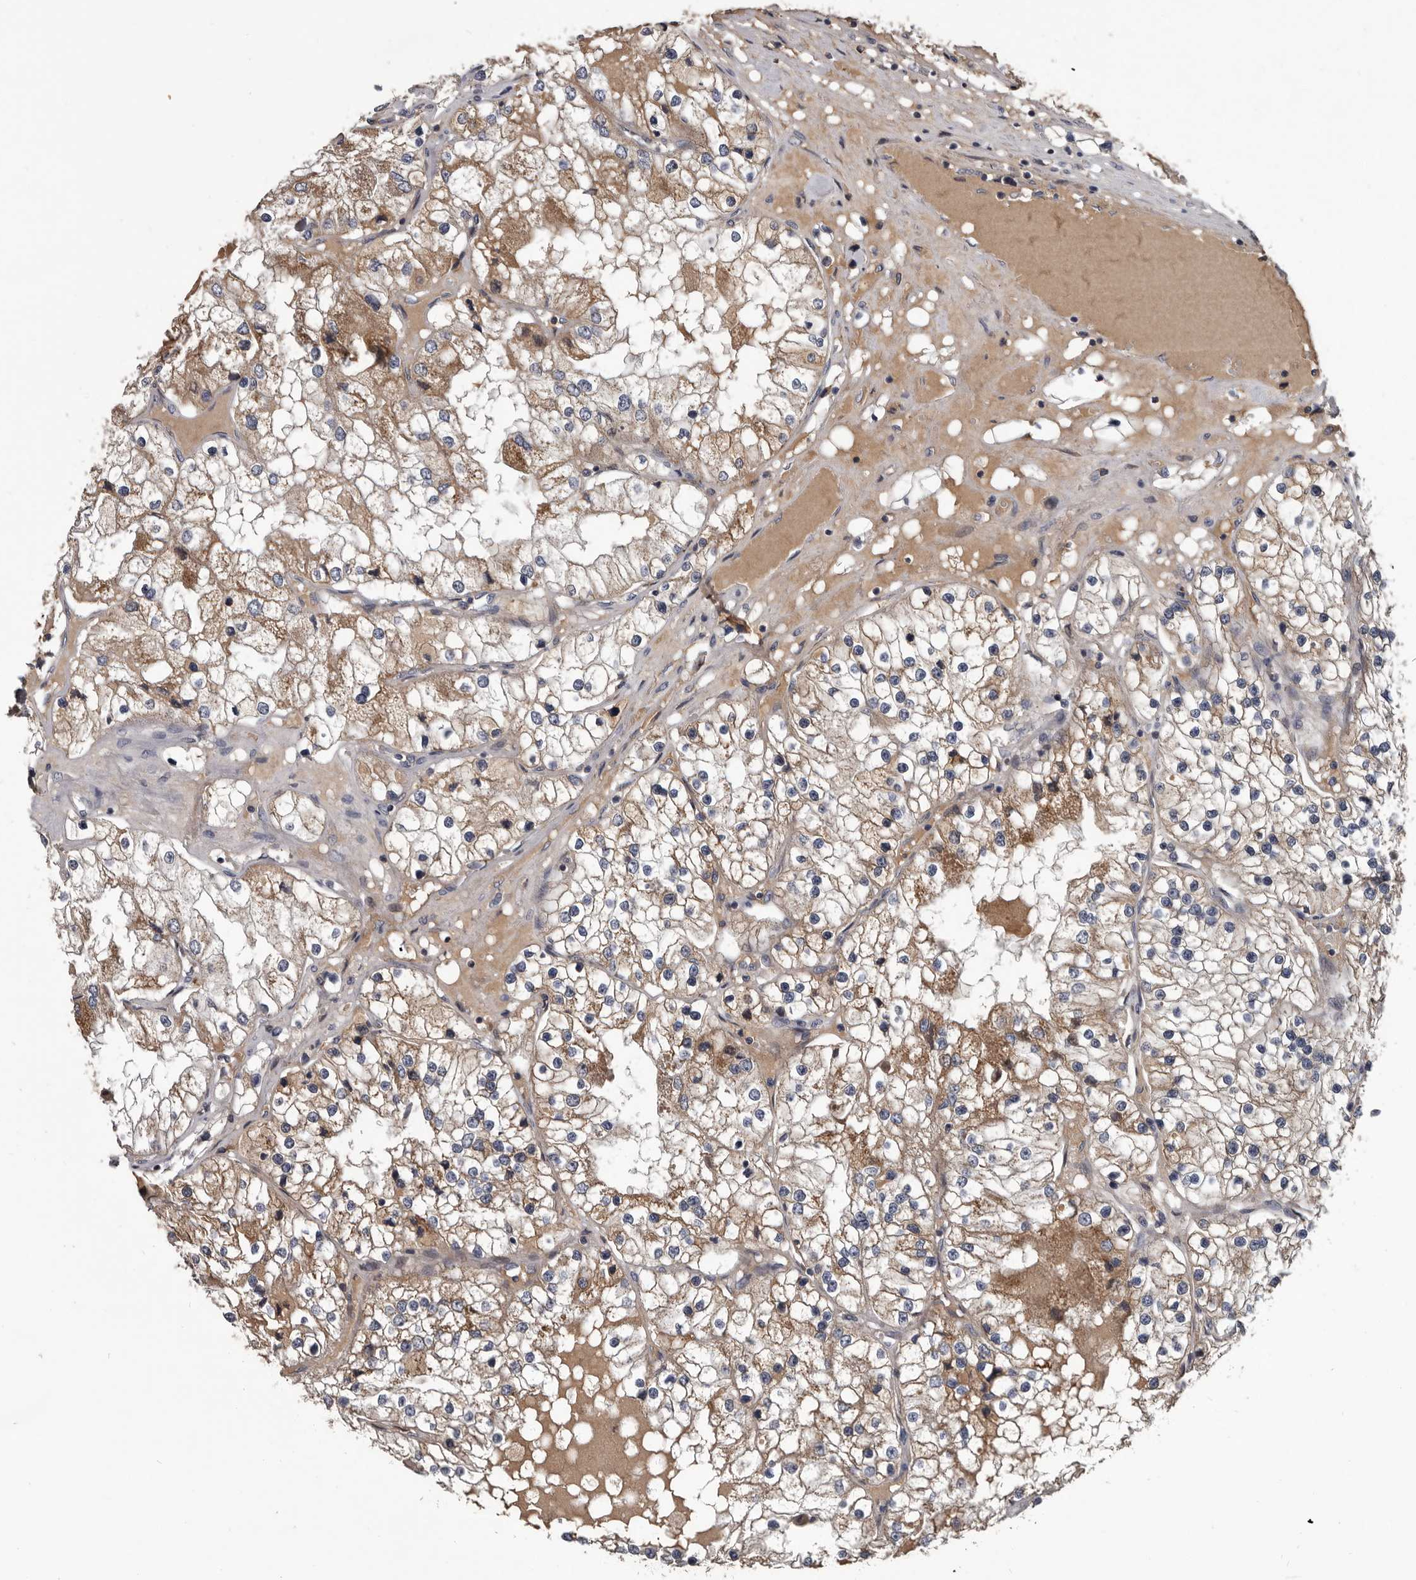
{"staining": {"intensity": "moderate", "quantity": "25%-75%", "location": "cytoplasmic/membranous"}, "tissue": "renal cancer", "cell_type": "Tumor cells", "image_type": "cancer", "snomed": [{"axis": "morphology", "description": "Adenocarcinoma, NOS"}, {"axis": "topography", "description": "Kidney"}], "caption": "About 25%-75% of tumor cells in human renal cancer exhibit moderate cytoplasmic/membranous protein expression as visualized by brown immunohistochemical staining.", "gene": "ALDH5A1", "patient": {"sex": "male", "age": 68}}